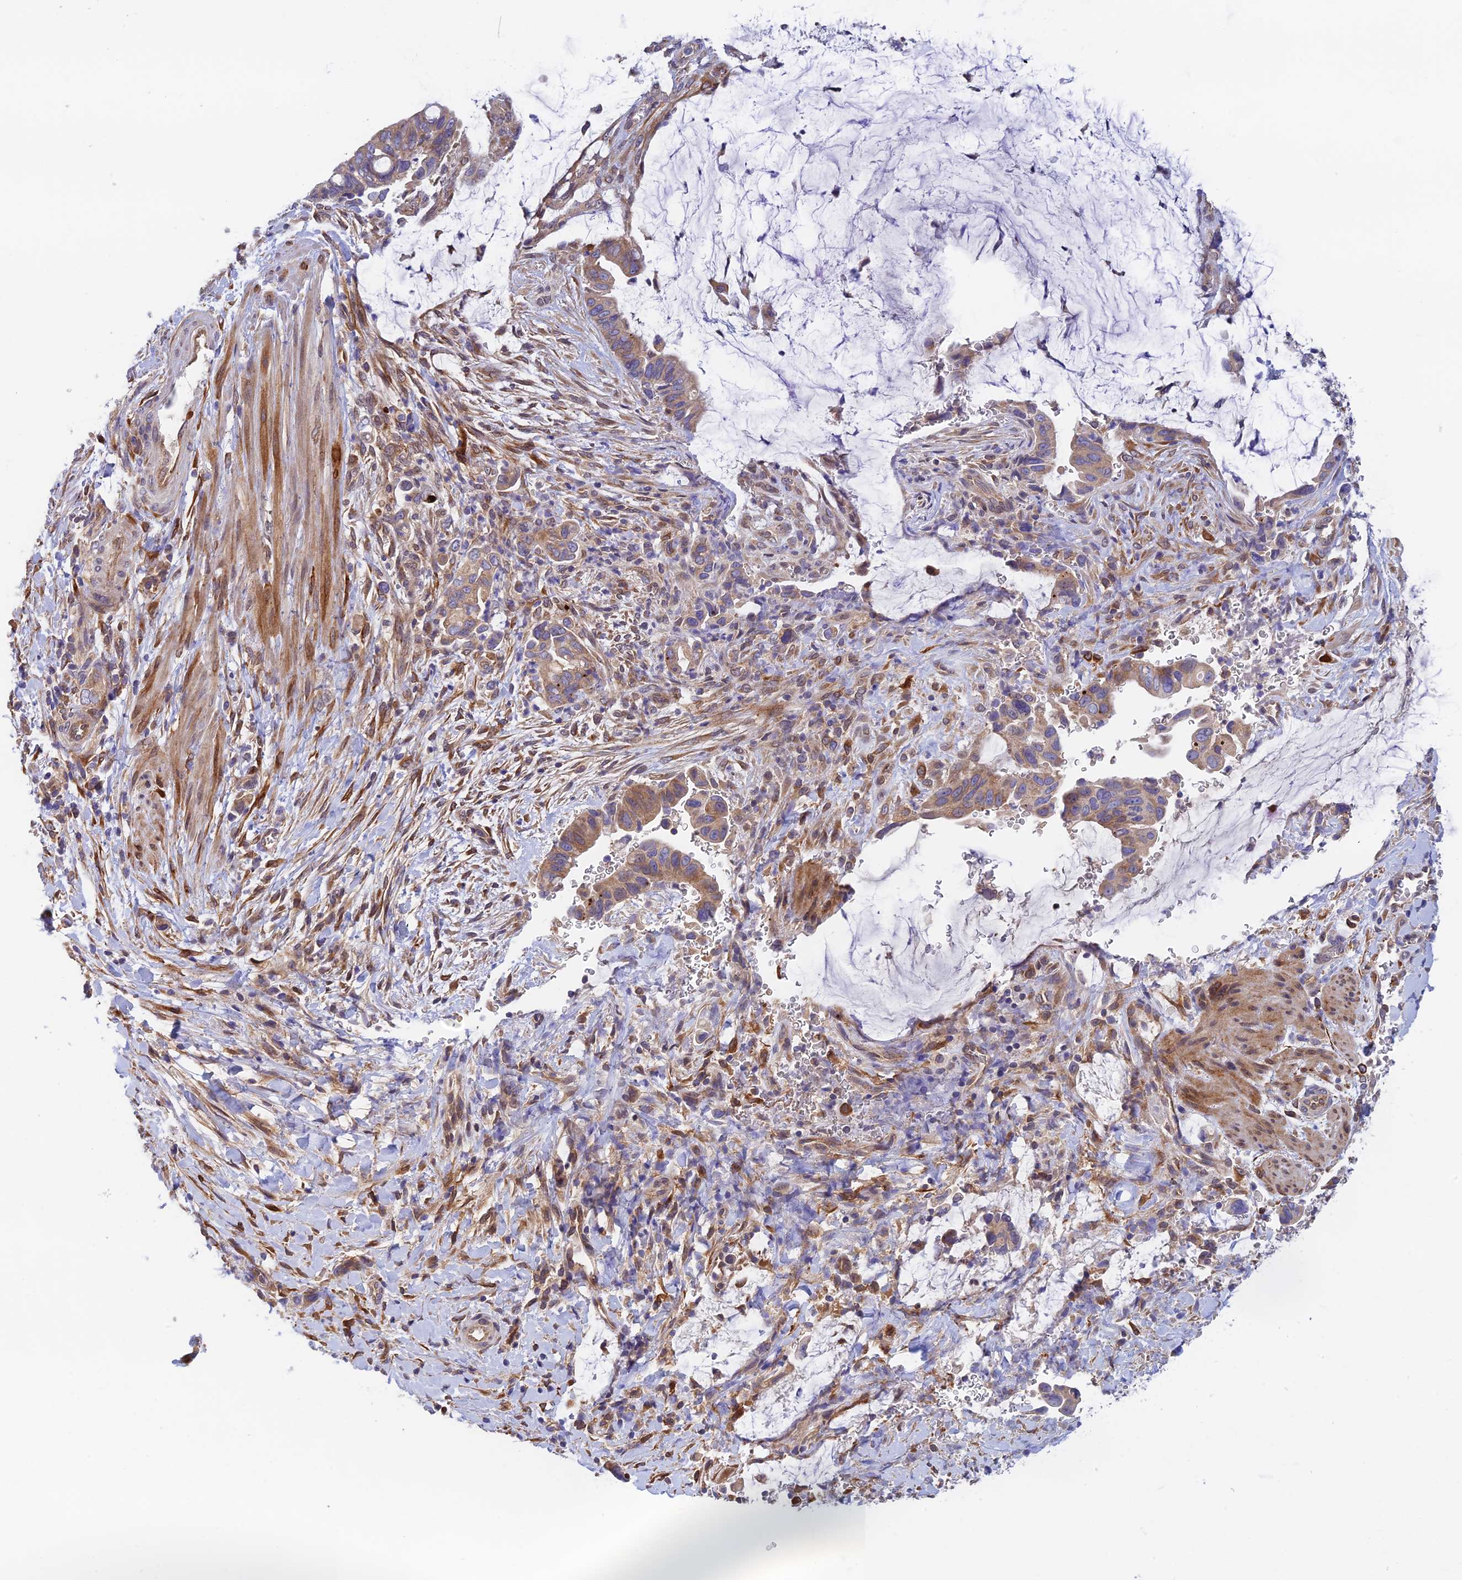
{"staining": {"intensity": "moderate", "quantity": ">75%", "location": "cytoplasmic/membranous"}, "tissue": "pancreatic cancer", "cell_type": "Tumor cells", "image_type": "cancer", "snomed": [{"axis": "morphology", "description": "Adenocarcinoma, NOS"}, {"axis": "topography", "description": "Pancreas"}], "caption": "Pancreatic cancer stained with IHC exhibits moderate cytoplasmic/membranous staining in approximately >75% of tumor cells. The staining is performed using DAB brown chromogen to label protein expression. The nuclei are counter-stained blue using hematoxylin.", "gene": "RANBP6", "patient": {"sex": "male", "age": 75}}